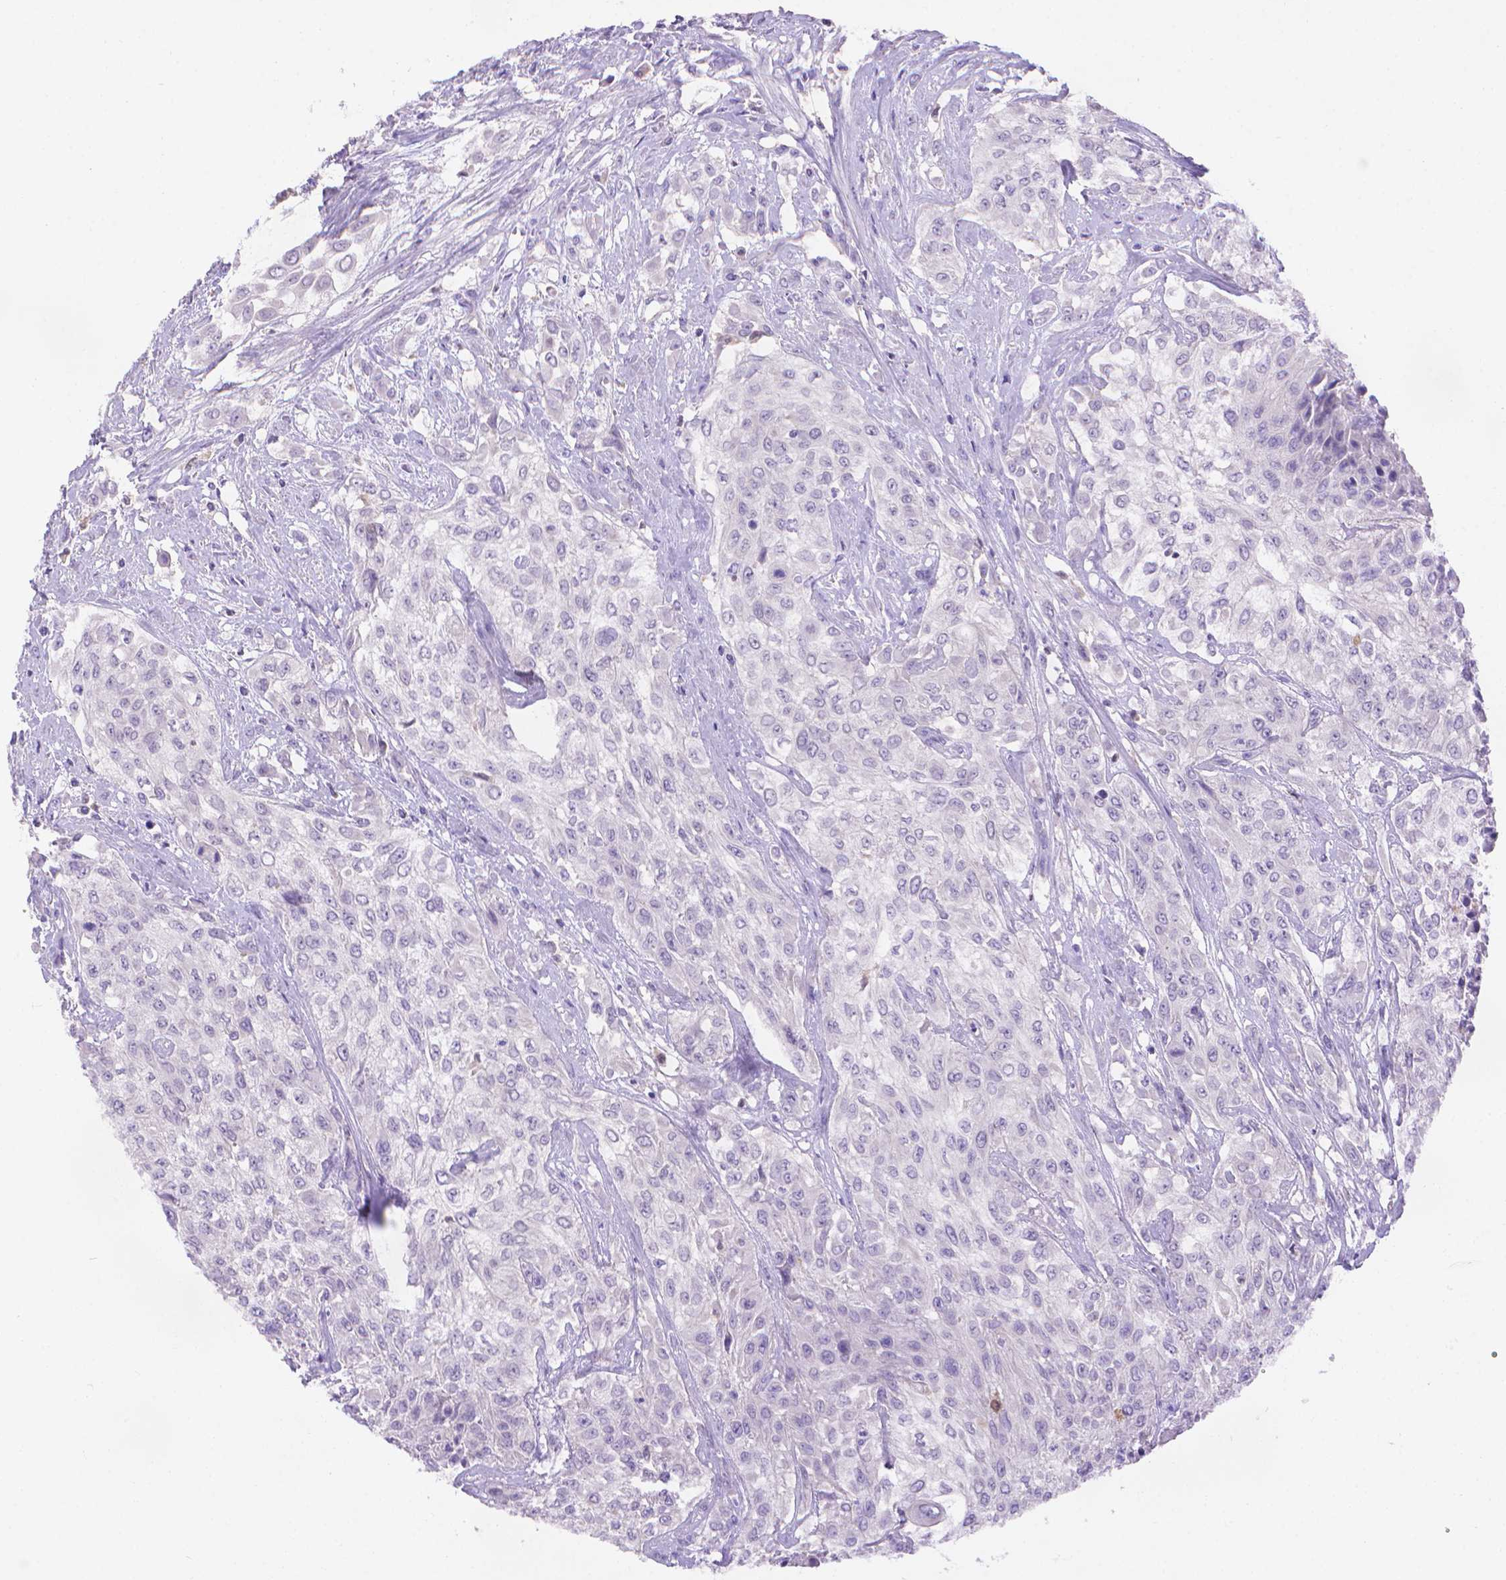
{"staining": {"intensity": "negative", "quantity": "none", "location": "none"}, "tissue": "urothelial cancer", "cell_type": "Tumor cells", "image_type": "cancer", "snomed": [{"axis": "morphology", "description": "Urothelial carcinoma, High grade"}, {"axis": "topography", "description": "Urinary bladder"}], "caption": "Urothelial carcinoma (high-grade) was stained to show a protein in brown. There is no significant positivity in tumor cells.", "gene": "FGD2", "patient": {"sex": "male", "age": 57}}